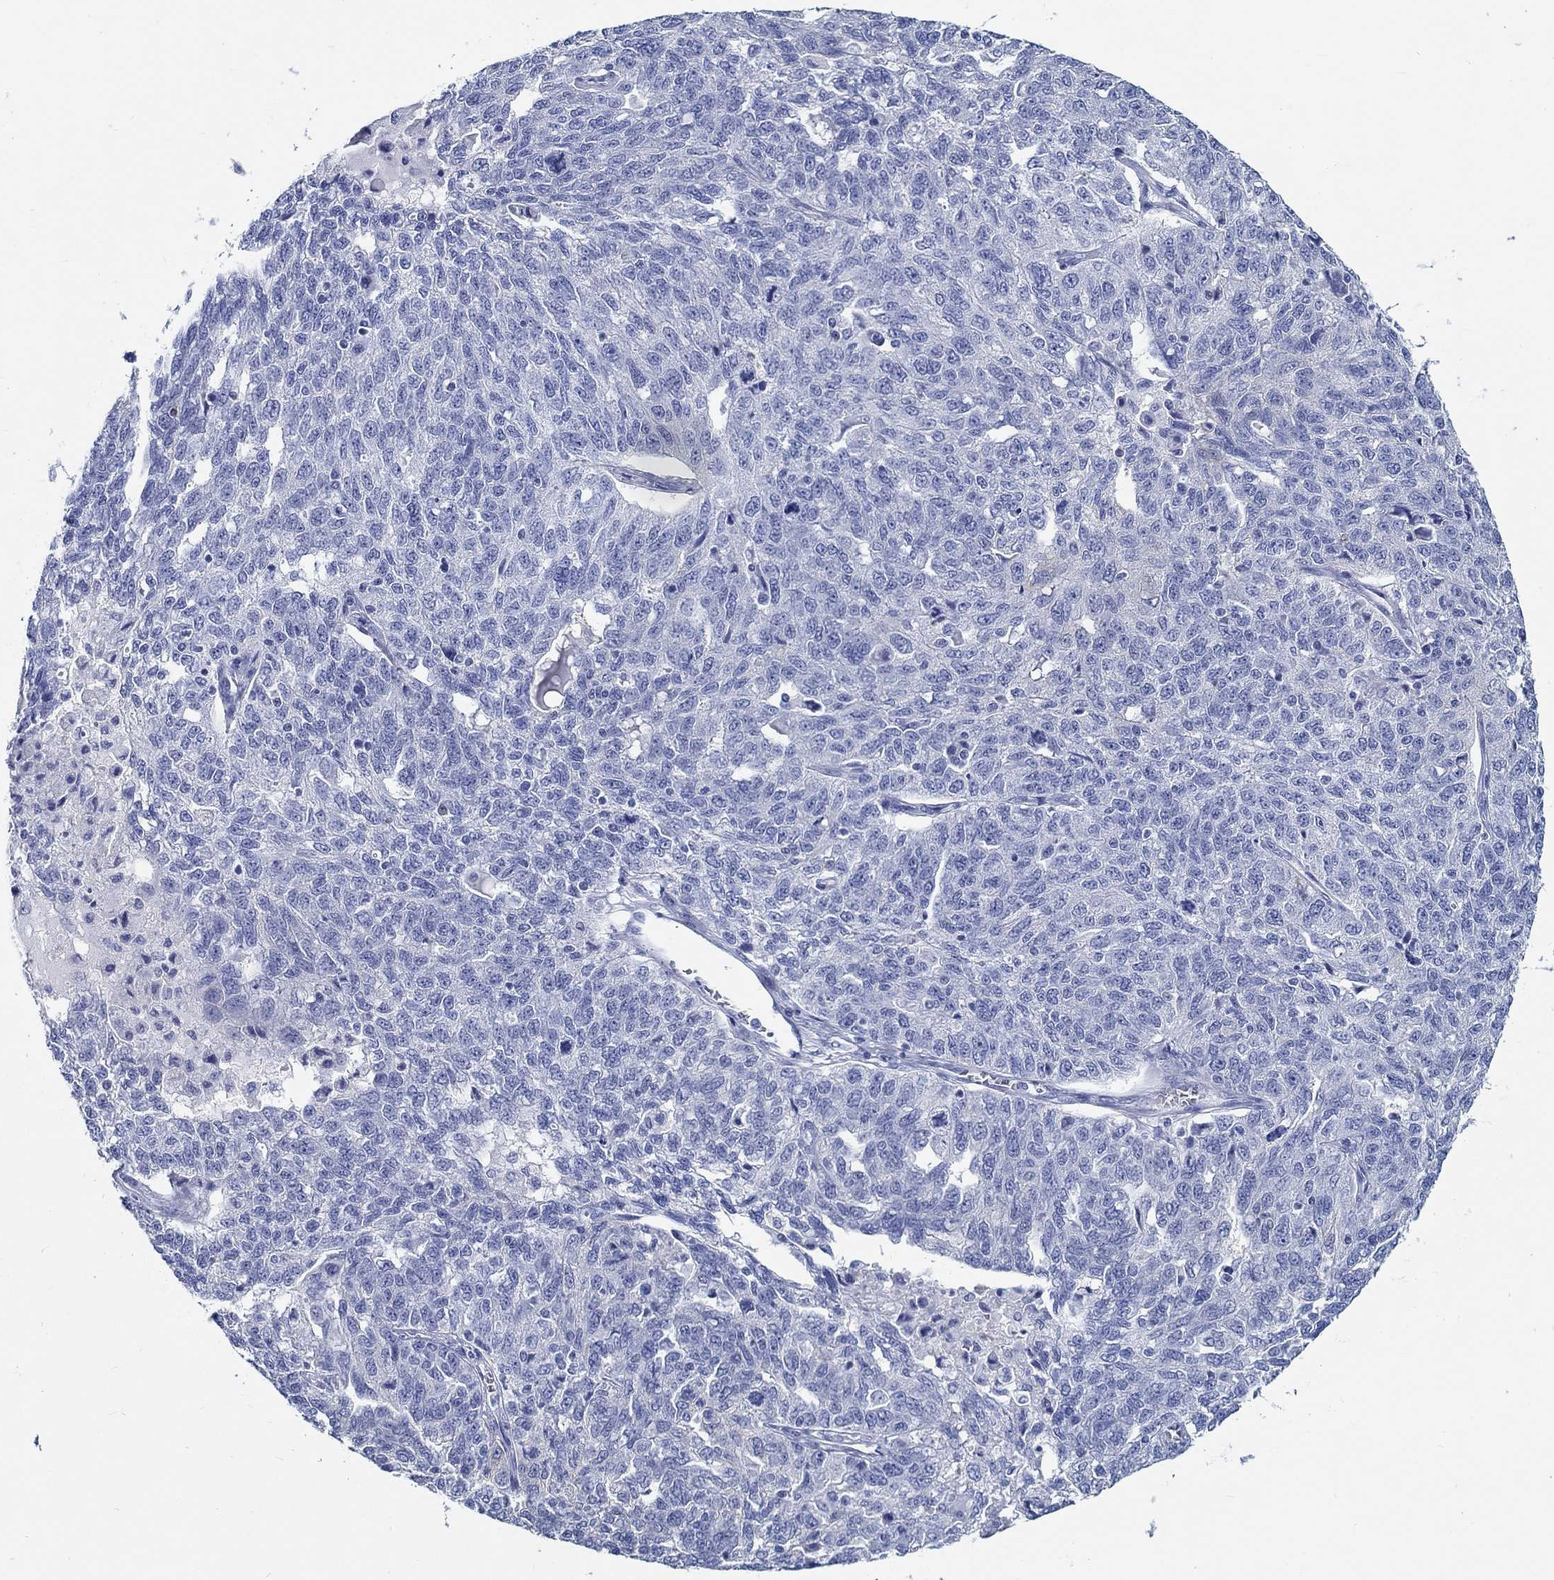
{"staining": {"intensity": "negative", "quantity": "none", "location": "none"}, "tissue": "ovarian cancer", "cell_type": "Tumor cells", "image_type": "cancer", "snomed": [{"axis": "morphology", "description": "Cystadenocarcinoma, serous, NOS"}, {"axis": "topography", "description": "Ovary"}], "caption": "Ovarian serous cystadenocarcinoma was stained to show a protein in brown. There is no significant staining in tumor cells.", "gene": "FBXO2", "patient": {"sex": "female", "age": 71}}